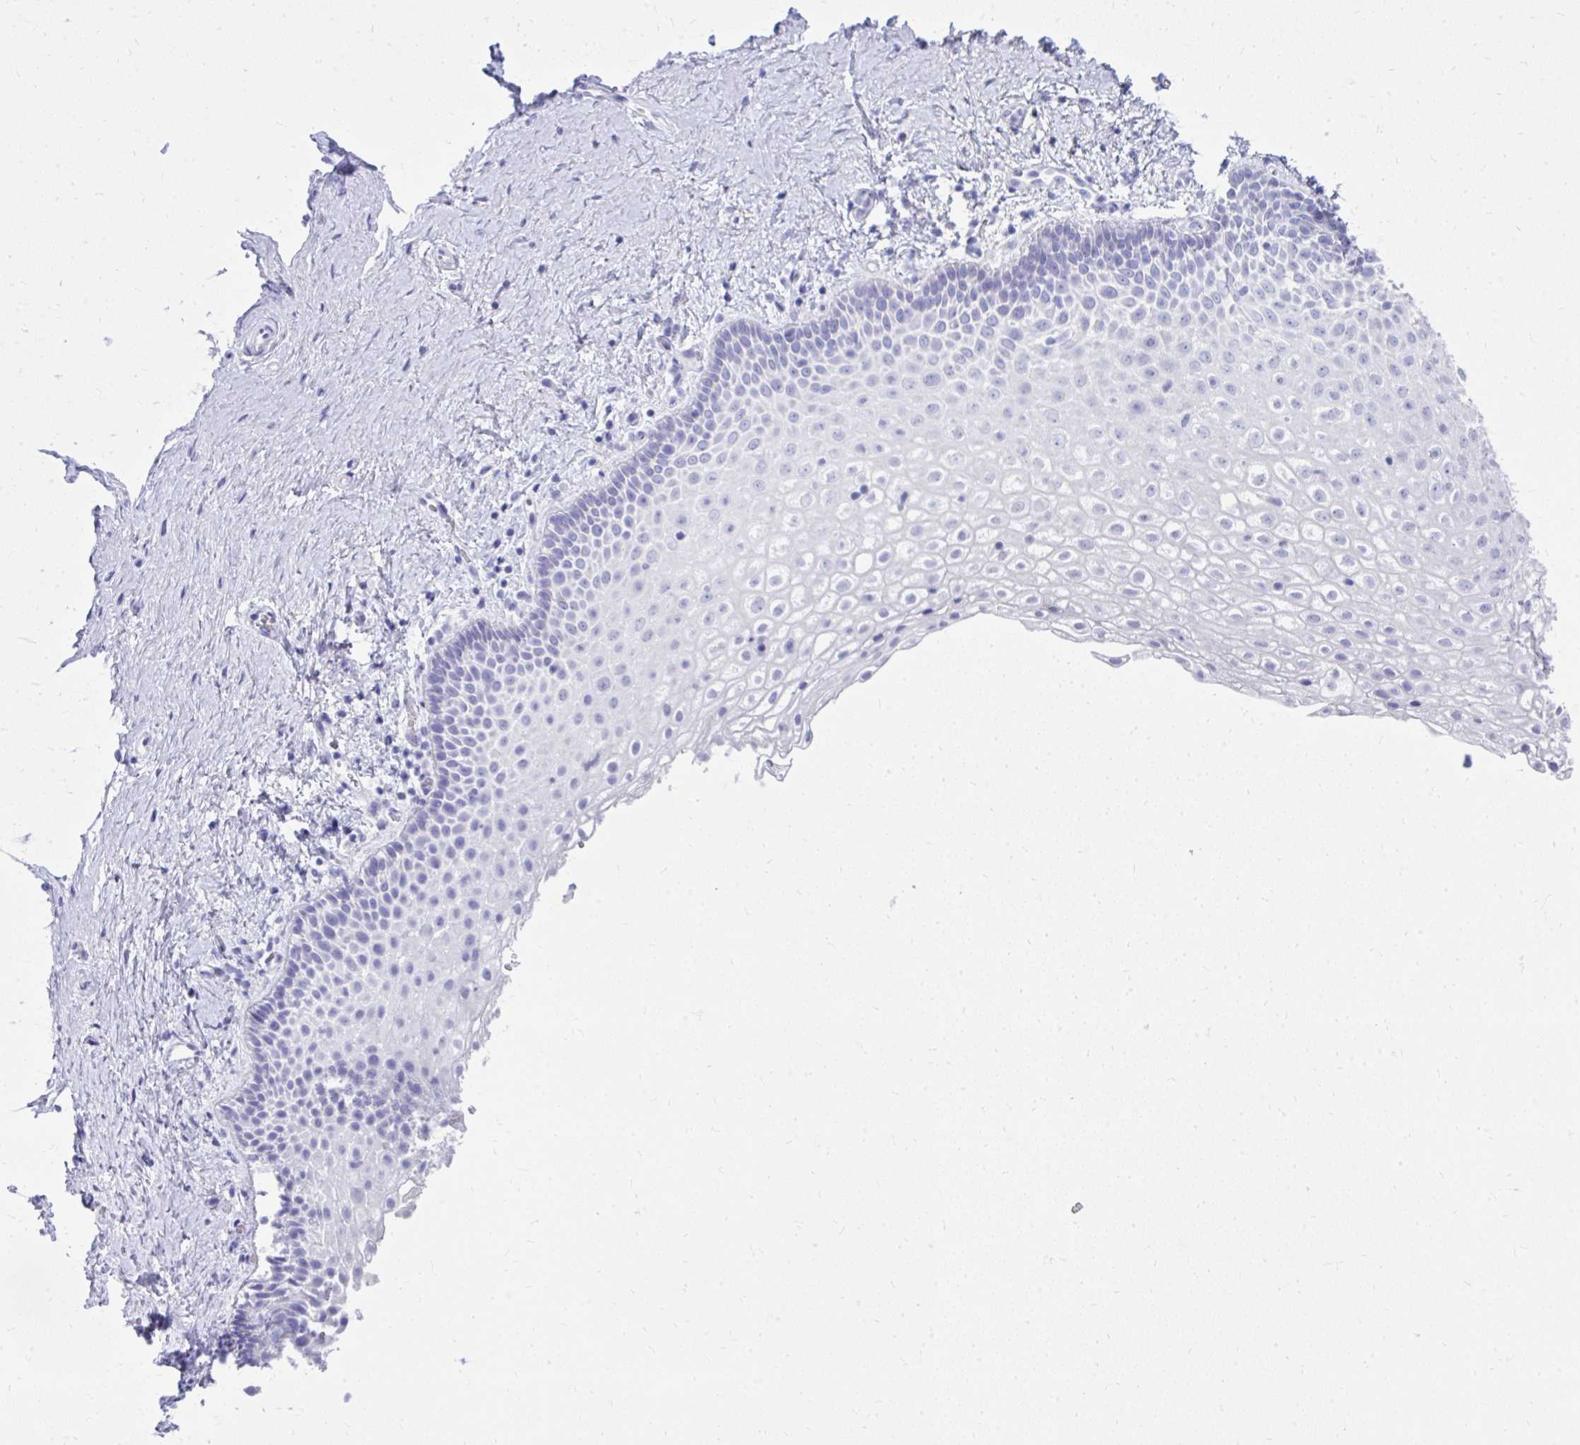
{"staining": {"intensity": "negative", "quantity": "none", "location": "none"}, "tissue": "vagina", "cell_type": "Squamous epithelial cells", "image_type": "normal", "snomed": [{"axis": "morphology", "description": "Normal tissue, NOS"}, {"axis": "topography", "description": "Vagina"}], "caption": "High power microscopy photomicrograph of an immunohistochemistry (IHC) photomicrograph of normal vagina, revealing no significant expression in squamous epithelial cells. The staining was performed using DAB to visualize the protein expression in brown, while the nuclei were stained in blue with hematoxylin (Magnification: 20x).", "gene": "BCL6B", "patient": {"sex": "female", "age": 61}}